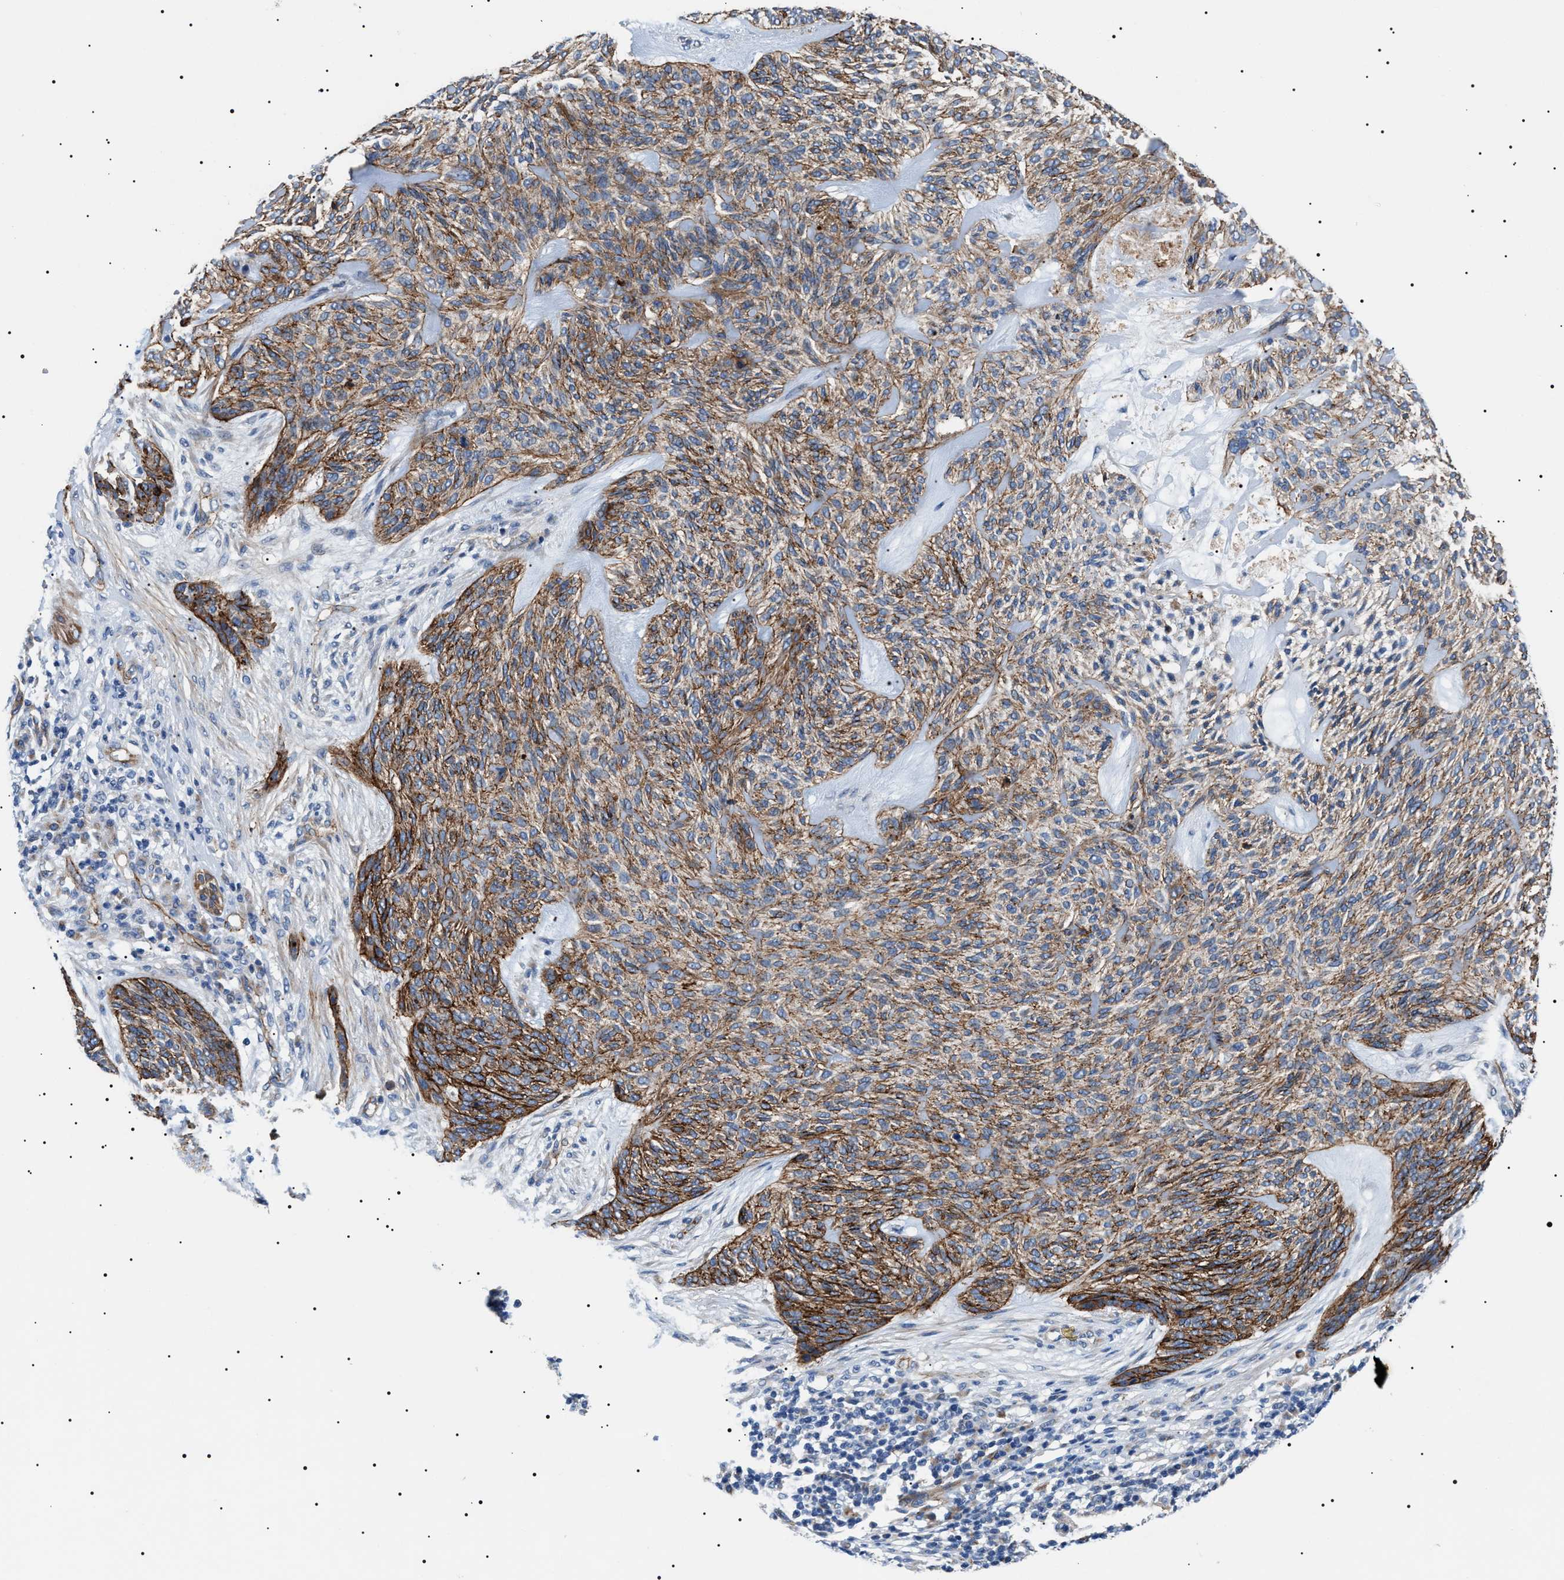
{"staining": {"intensity": "strong", "quantity": ">75%", "location": "cytoplasmic/membranous"}, "tissue": "skin cancer", "cell_type": "Tumor cells", "image_type": "cancer", "snomed": [{"axis": "morphology", "description": "Basal cell carcinoma"}, {"axis": "topography", "description": "Skin"}], "caption": "Tumor cells reveal high levels of strong cytoplasmic/membranous staining in approximately >75% of cells in skin cancer (basal cell carcinoma). (DAB = brown stain, brightfield microscopy at high magnification).", "gene": "TMEM222", "patient": {"sex": "male", "age": 55}}